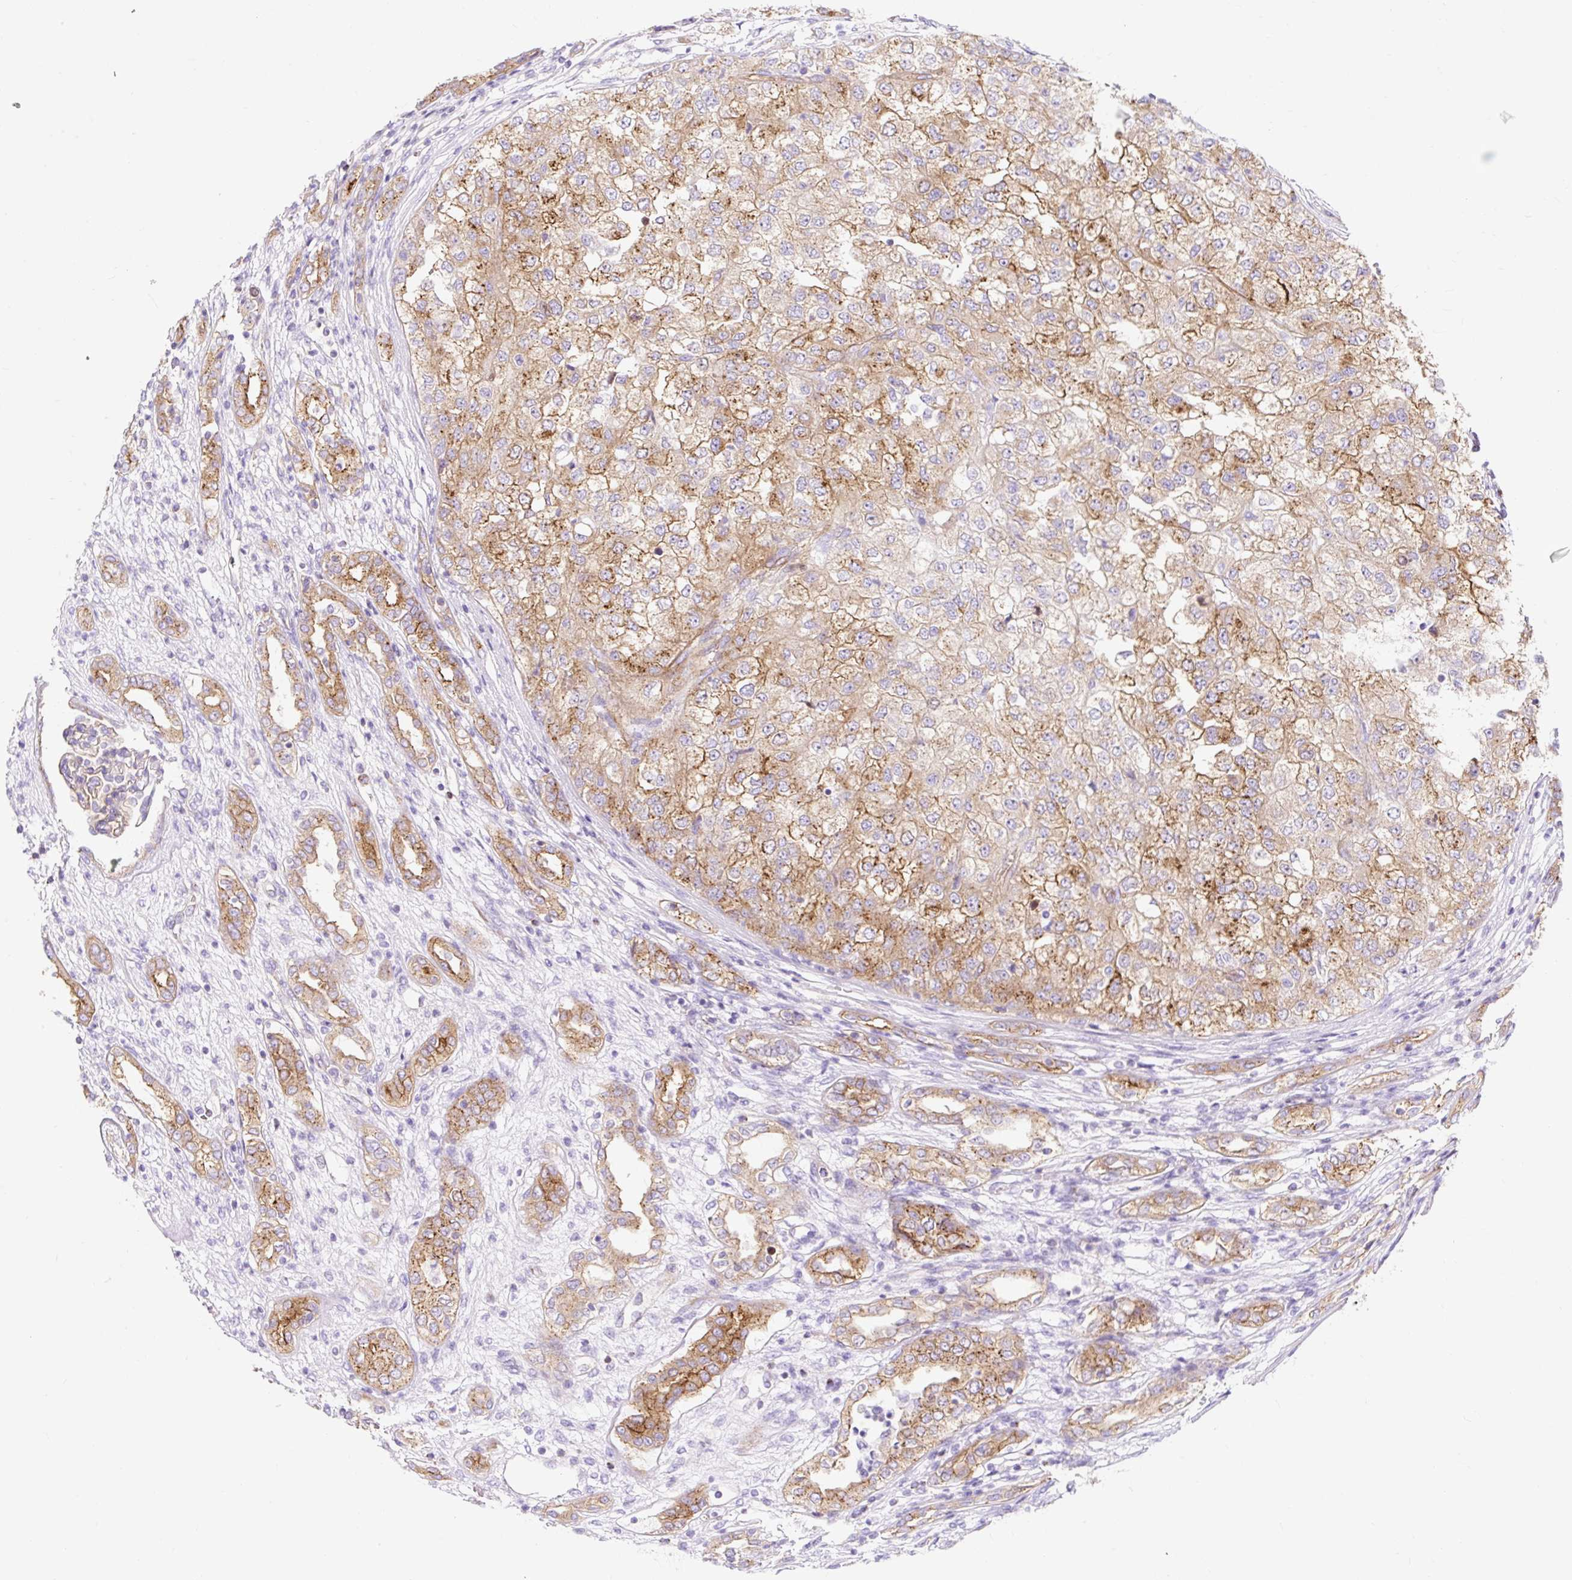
{"staining": {"intensity": "moderate", "quantity": "25%-75%", "location": "cytoplasmic/membranous"}, "tissue": "renal cancer", "cell_type": "Tumor cells", "image_type": "cancer", "snomed": [{"axis": "morphology", "description": "Adenocarcinoma, NOS"}, {"axis": "topography", "description": "Kidney"}], "caption": "Protein expression analysis of renal cancer demonstrates moderate cytoplasmic/membranous positivity in about 25%-75% of tumor cells.", "gene": "HIP1R", "patient": {"sex": "female", "age": 54}}